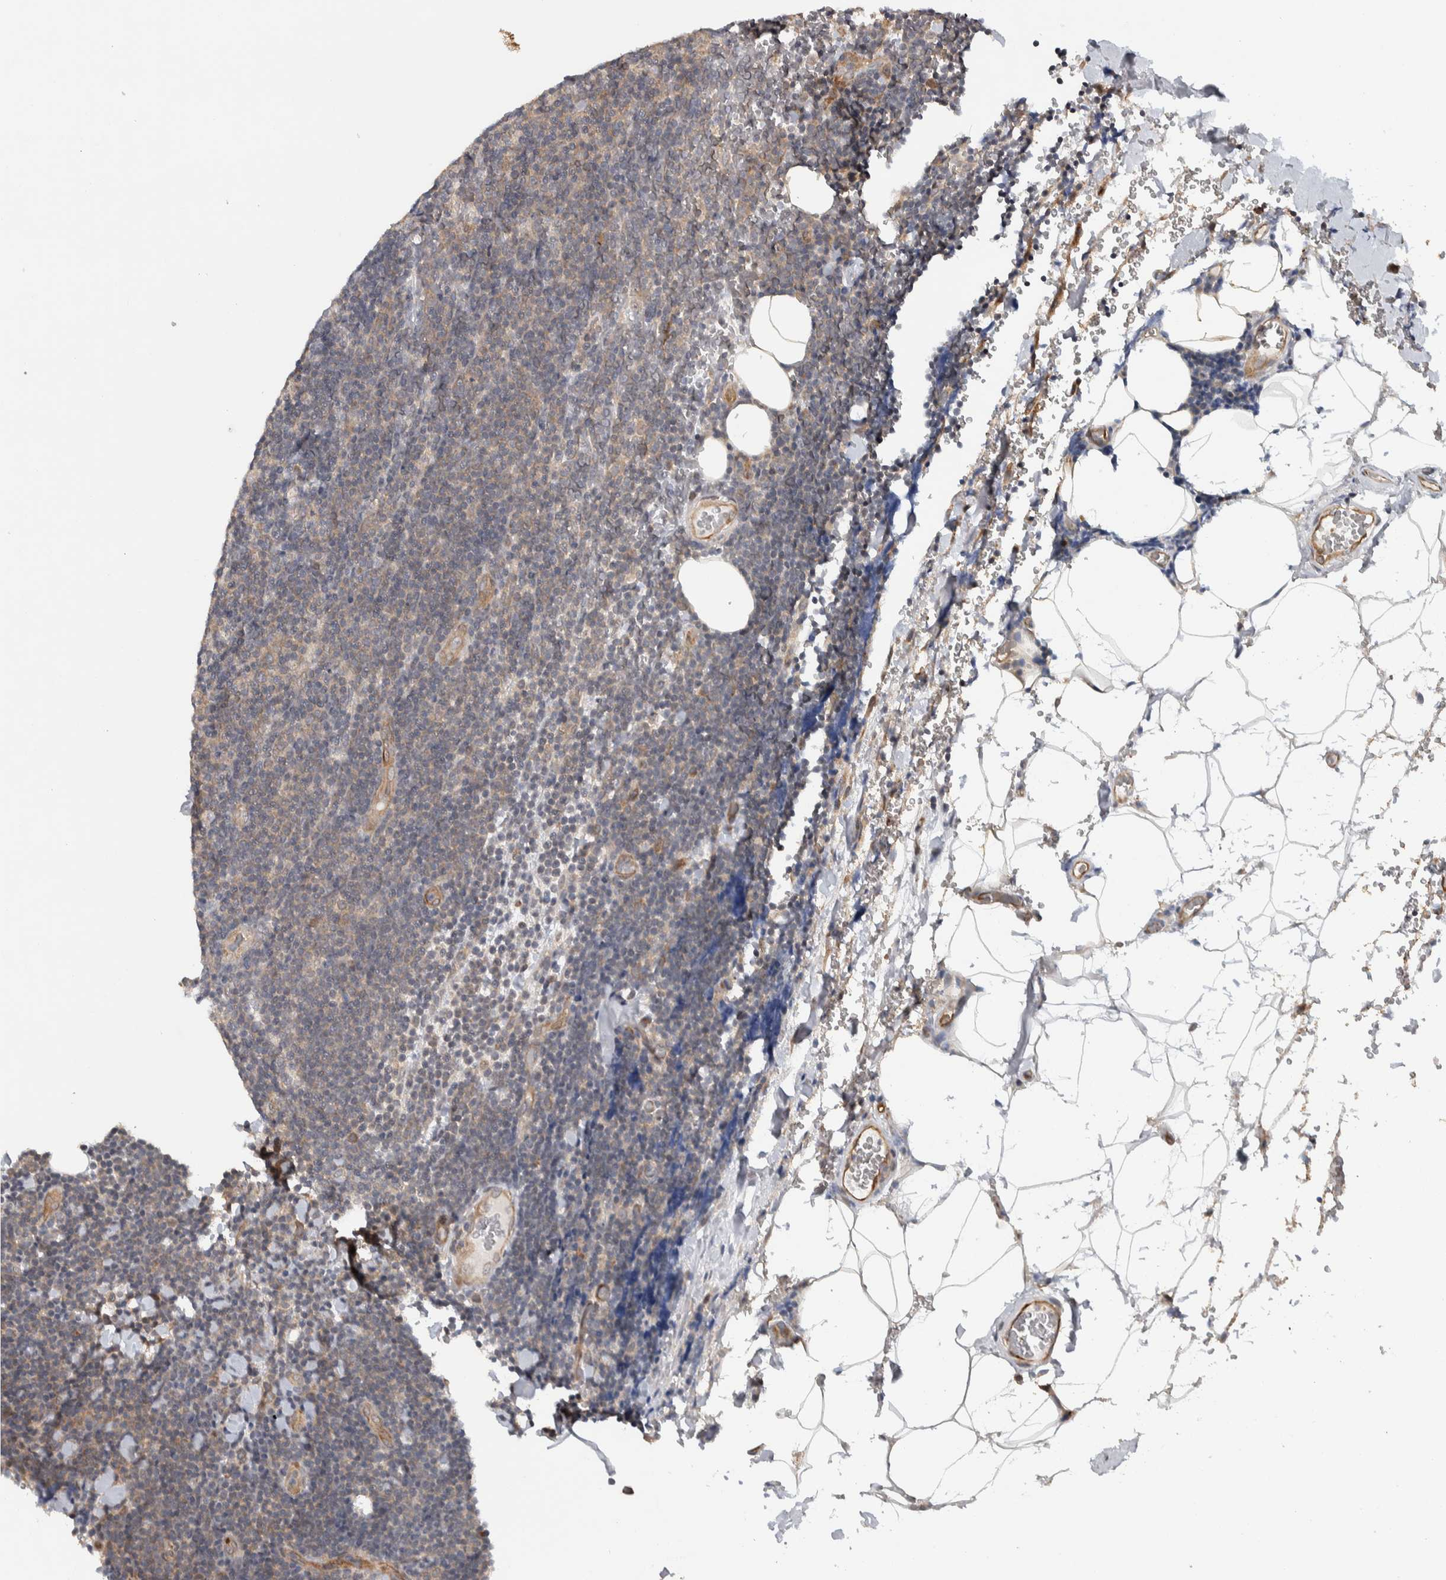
{"staining": {"intensity": "negative", "quantity": "none", "location": "none"}, "tissue": "lymphoma", "cell_type": "Tumor cells", "image_type": "cancer", "snomed": [{"axis": "morphology", "description": "Malignant lymphoma, non-Hodgkin's type, Low grade"}, {"axis": "topography", "description": "Lymph node"}], "caption": "Immunohistochemistry (IHC) of human malignant lymphoma, non-Hodgkin's type (low-grade) exhibits no staining in tumor cells.", "gene": "TBC1D31", "patient": {"sex": "male", "age": 66}}